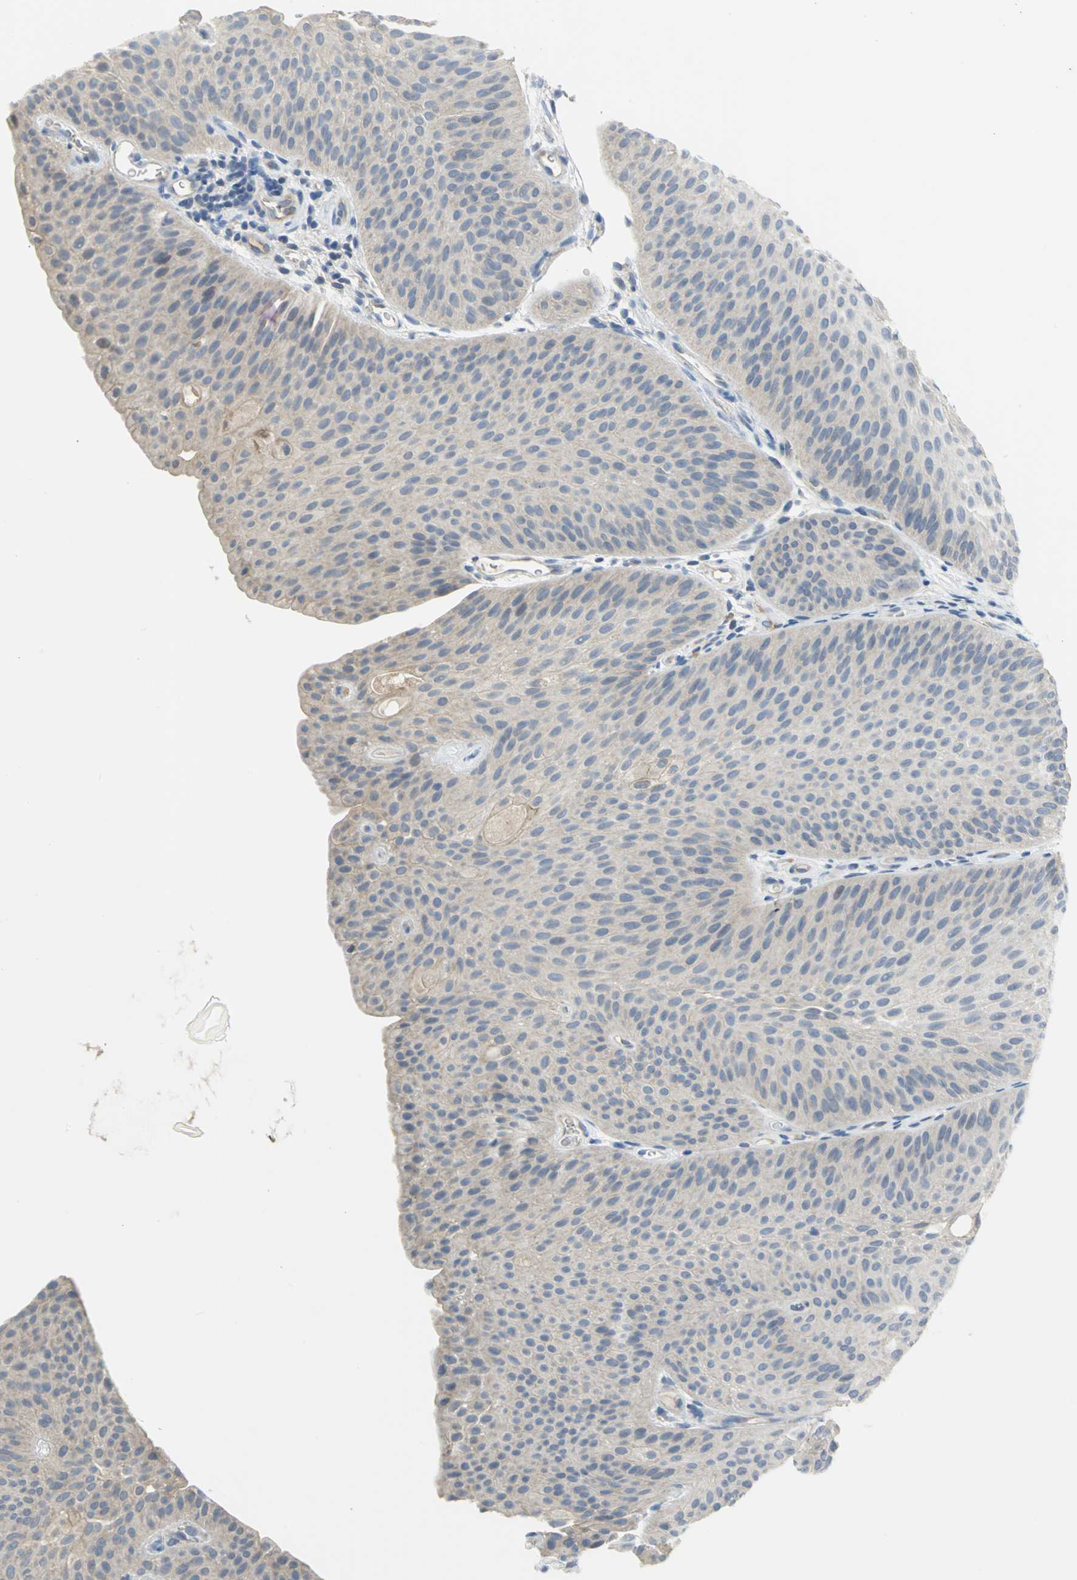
{"staining": {"intensity": "negative", "quantity": "none", "location": "none"}, "tissue": "urothelial cancer", "cell_type": "Tumor cells", "image_type": "cancer", "snomed": [{"axis": "morphology", "description": "Urothelial carcinoma, Low grade"}, {"axis": "topography", "description": "Urinary bladder"}], "caption": "Immunohistochemistry (IHC) of urothelial cancer demonstrates no staining in tumor cells.", "gene": "HTR1F", "patient": {"sex": "female", "age": 60}}